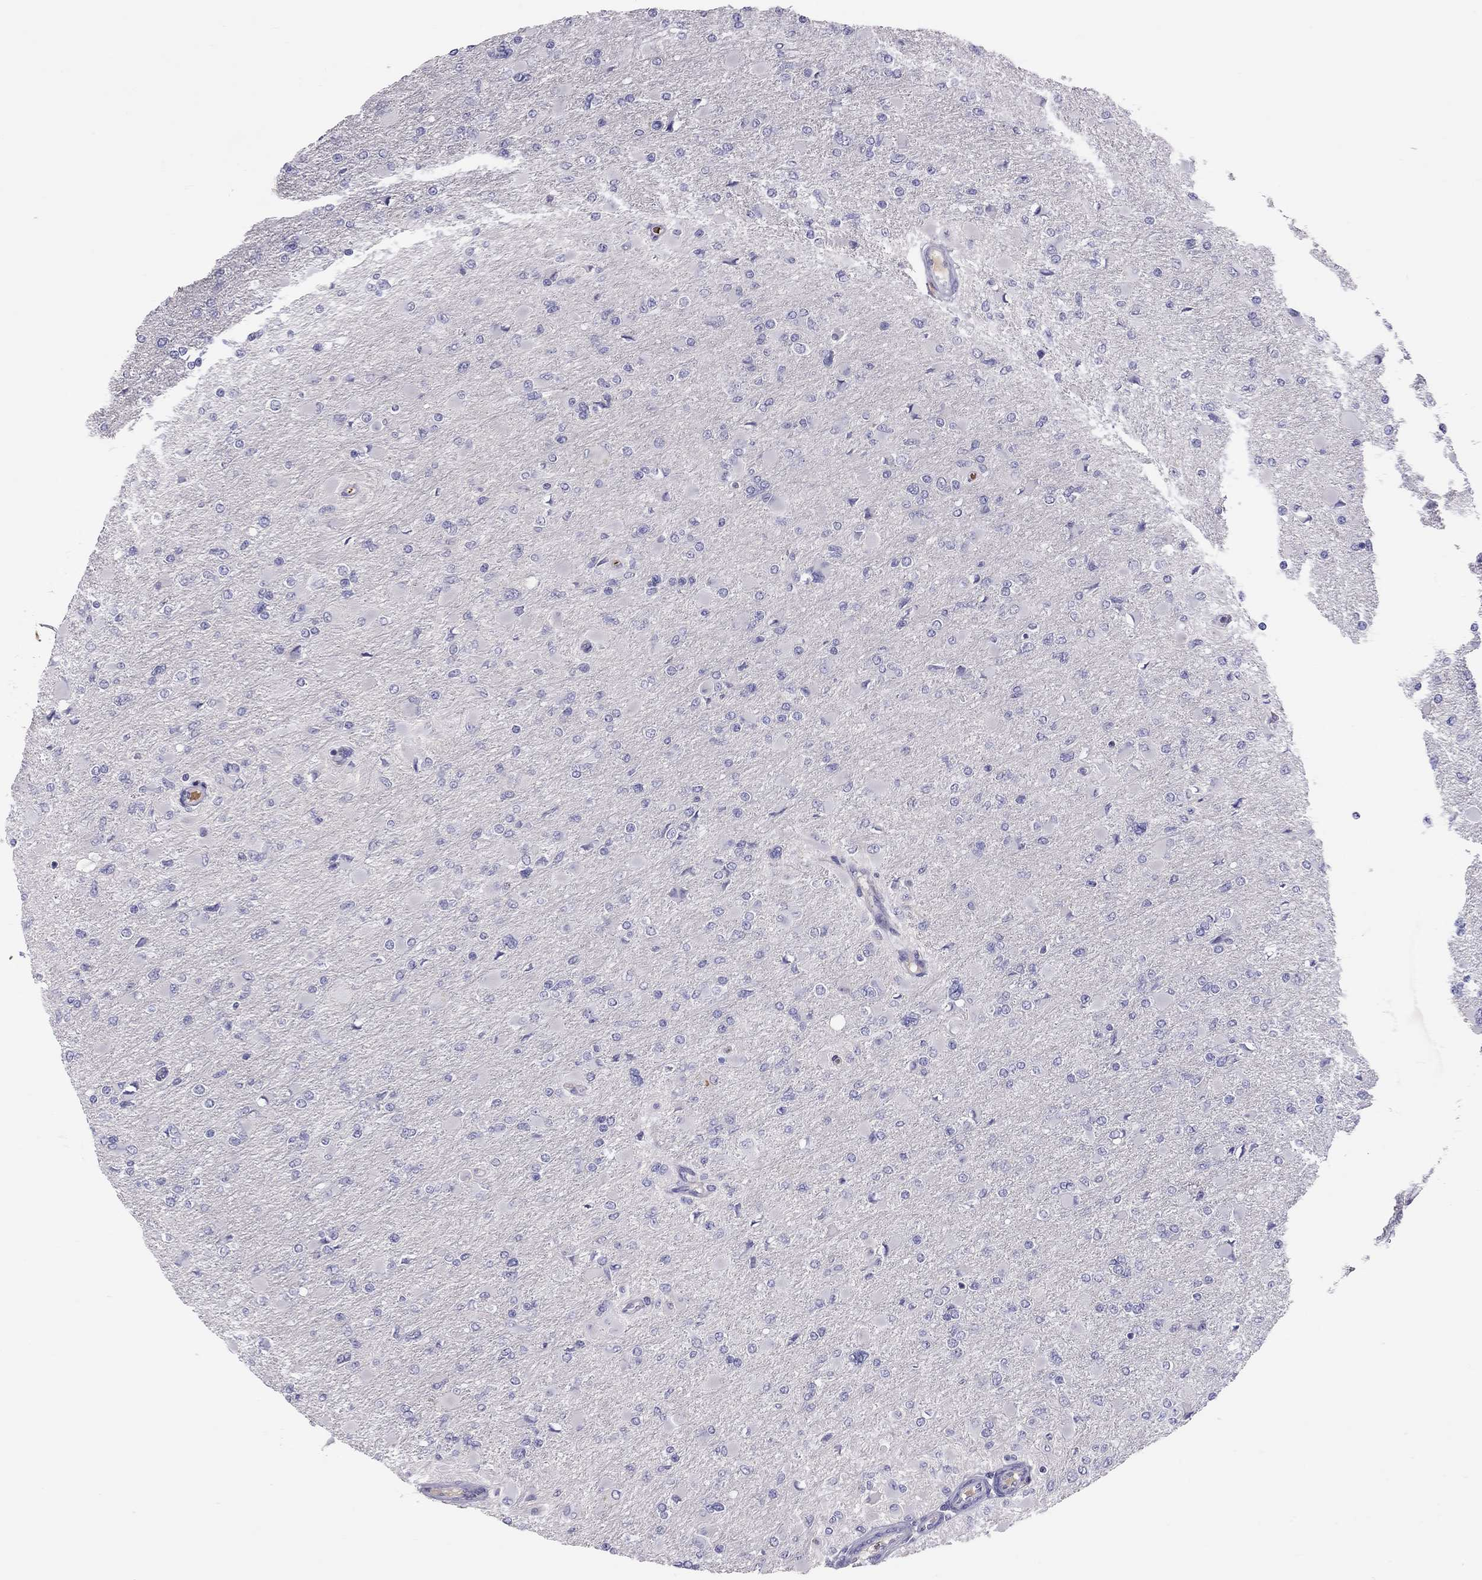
{"staining": {"intensity": "negative", "quantity": "none", "location": "none"}, "tissue": "glioma", "cell_type": "Tumor cells", "image_type": "cancer", "snomed": [{"axis": "morphology", "description": "Glioma, malignant, High grade"}, {"axis": "topography", "description": "Cerebral cortex"}], "caption": "Glioma was stained to show a protein in brown. There is no significant positivity in tumor cells.", "gene": "FRMD1", "patient": {"sex": "female", "age": 36}}